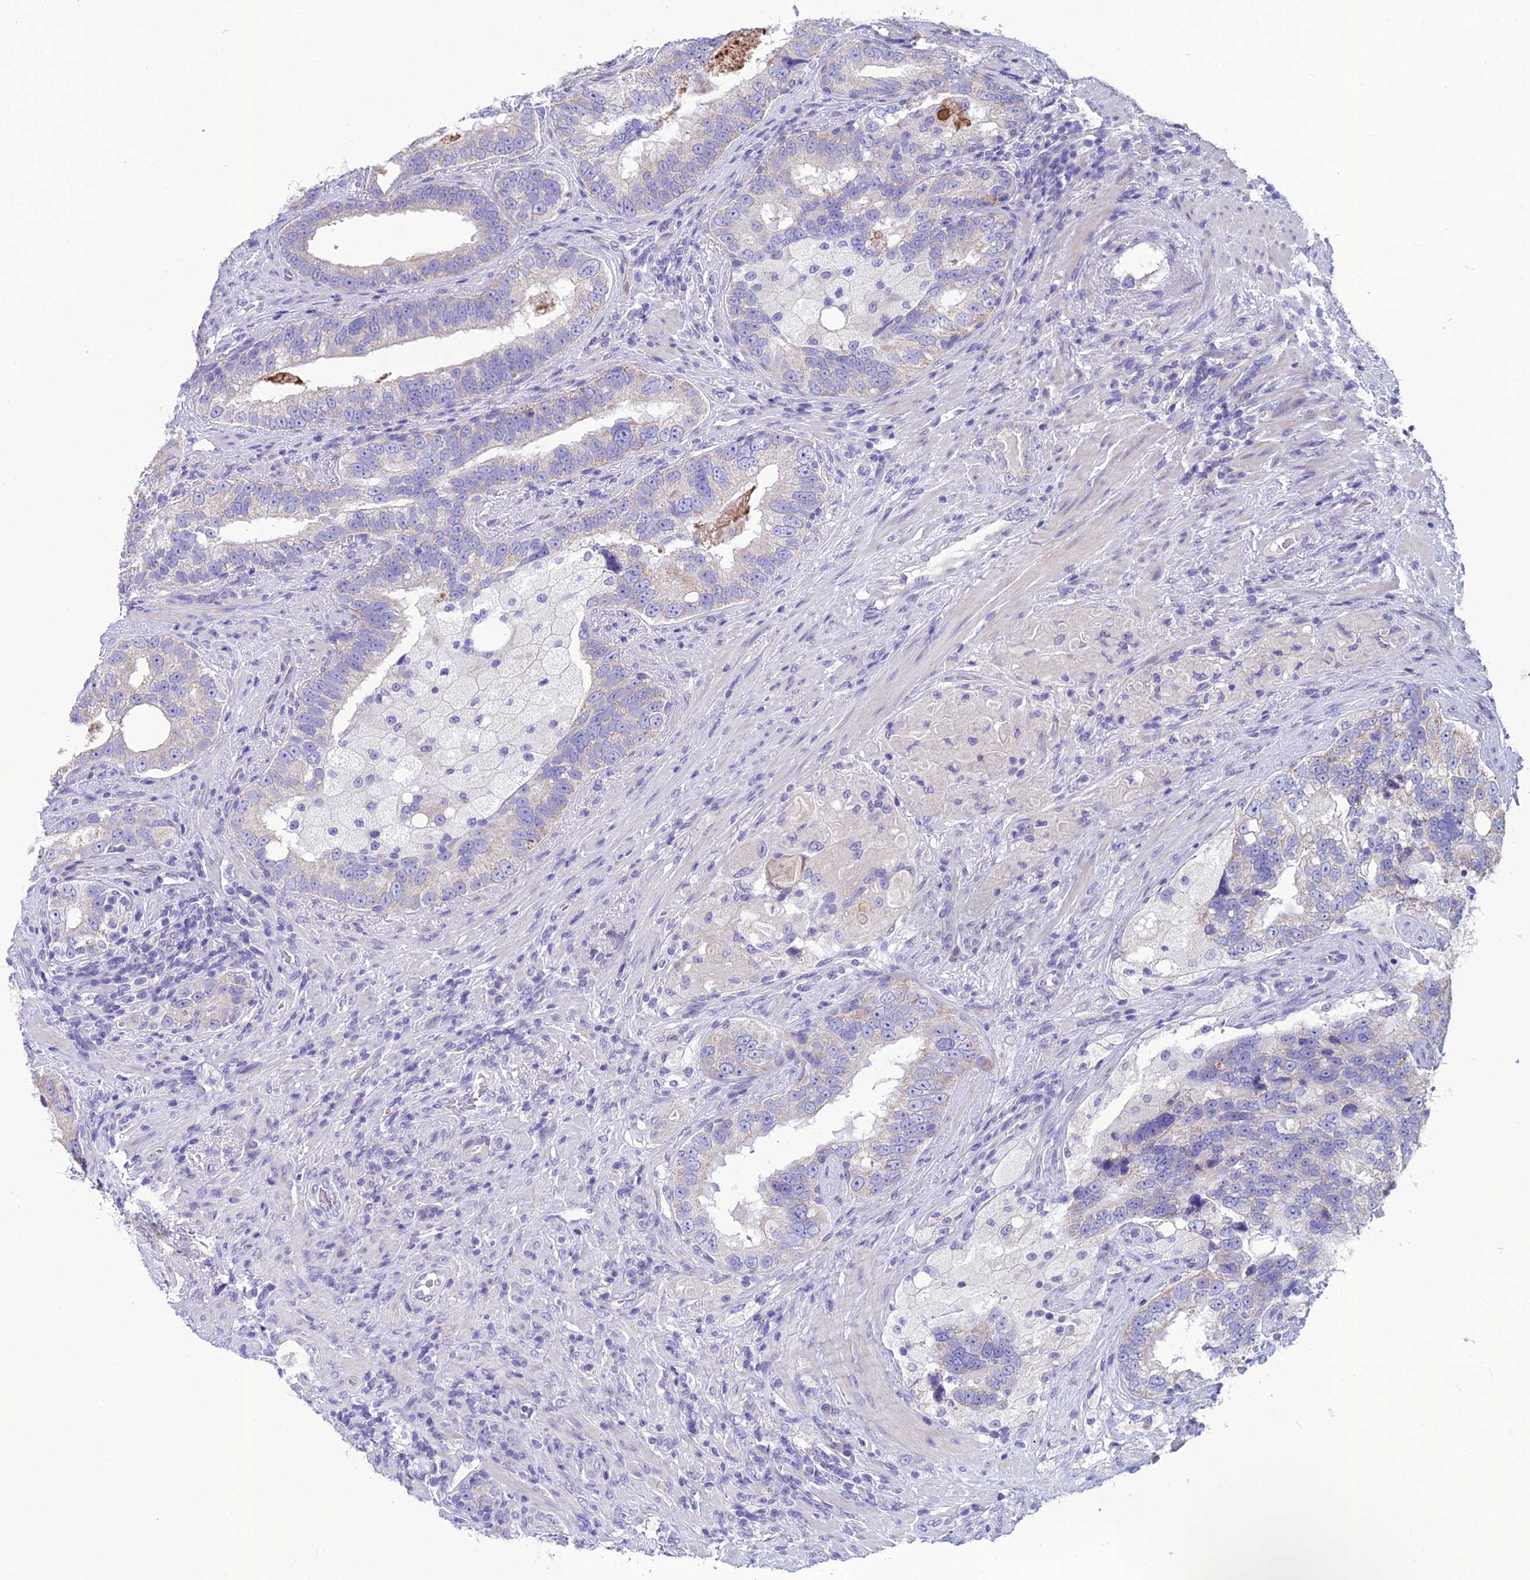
{"staining": {"intensity": "weak", "quantity": "25%-75%", "location": "cytoplasmic/membranous"}, "tissue": "prostate cancer", "cell_type": "Tumor cells", "image_type": "cancer", "snomed": [{"axis": "morphology", "description": "Adenocarcinoma, High grade"}, {"axis": "topography", "description": "Prostate"}], "caption": "Tumor cells display weak cytoplasmic/membranous expression in approximately 25%-75% of cells in prostate cancer (adenocarcinoma (high-grade)).", "gene": "BHMT2", "patient": {"sex": "male", "age": 70}}